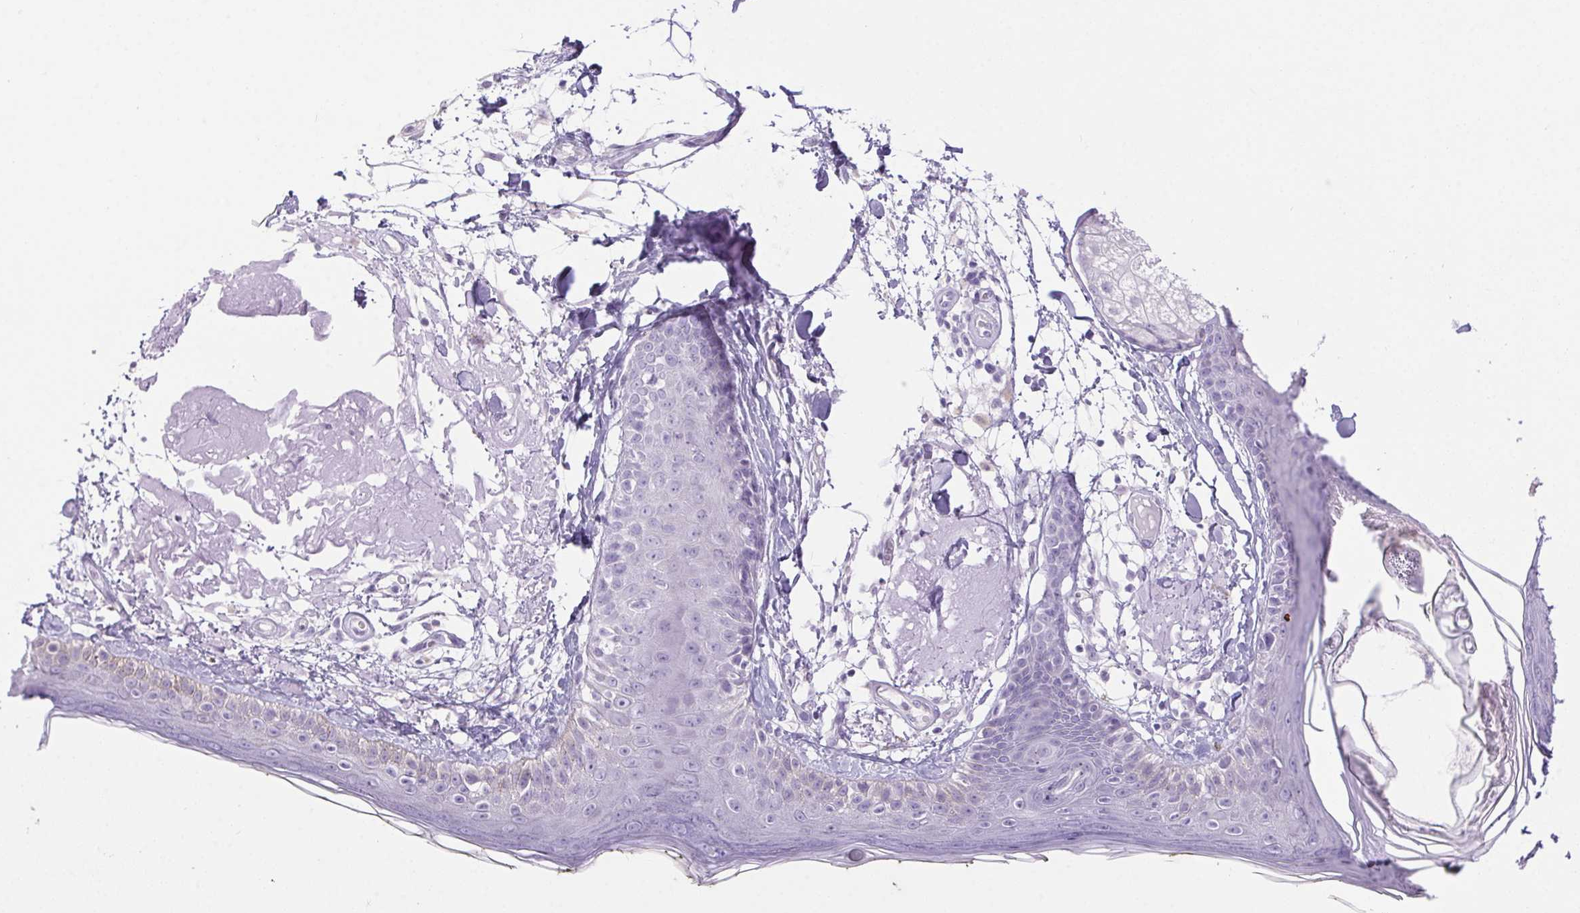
{"staining": {"intensity": "negative", "quantity": "none", "location": "none"}, "tissue": "skin", "cell_type": "Fibroblasts", "image_type": "normal", "snomed": [{"axis": "morphology", "description": "Normal tissue, NOS"}, {"axis": "topography", "description": "Skin"}], "caption": "This is an immunohistochemistry micrograph of benign skin. There is no staining in fibroblasts.", "gene": "ERP27", "patient": {"sex": "male", "age": 76}}